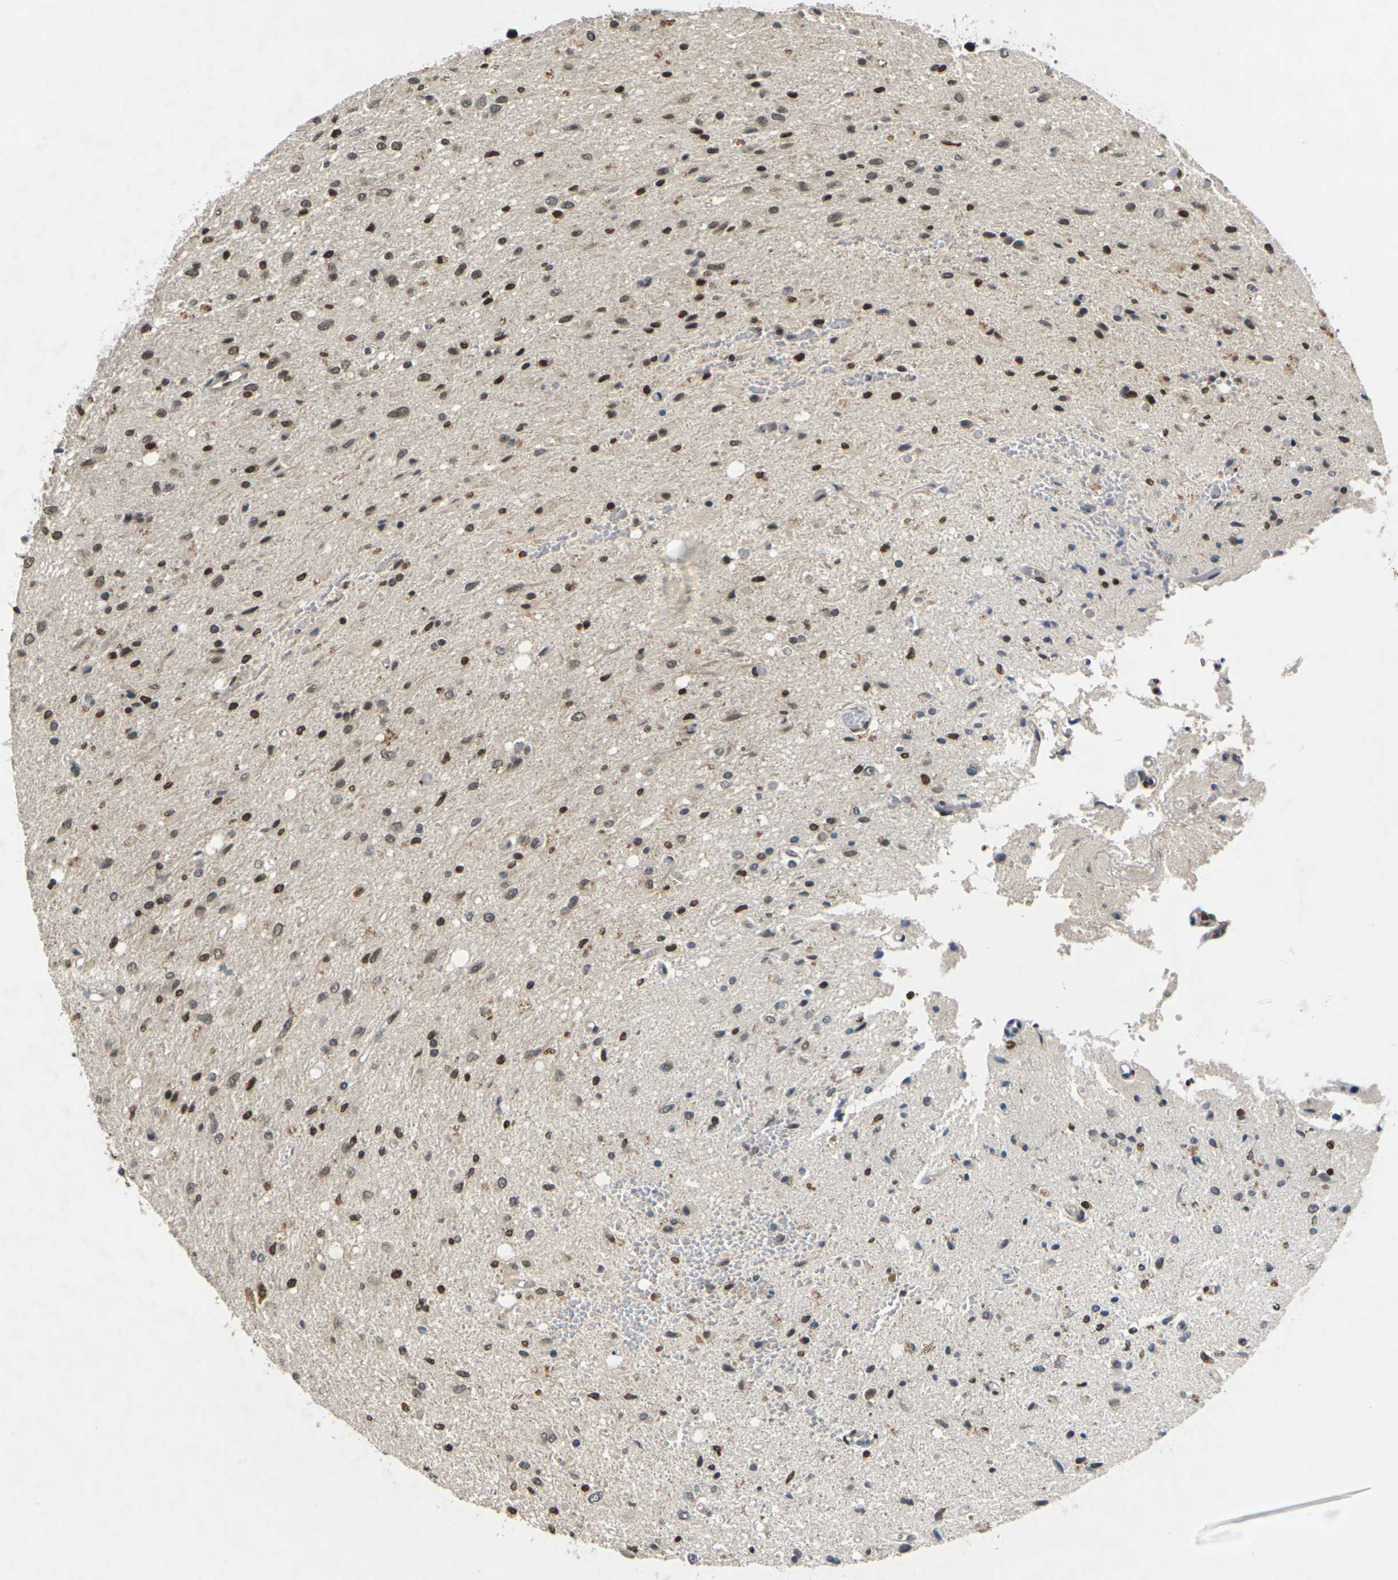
{"staining": {"intensity": "strong", "quantity": ">75%", "location": "nuclear"}, "tissue": "glioma", "cell_type": "Tumor cells", "image_type": "cancer", "snomed": [{"axis": "morphology", "description": "Glioma, malignant, Low grade"}, {"axis": "topography", "description": "Brain"}], "caption": "This image demonstrates immunohistochemistry staining of human glioma, with high strong nuclear expression in about >75% of tumor cells.", "gene": "NELFA", "patient": {"sex": "male", "age": 77}}